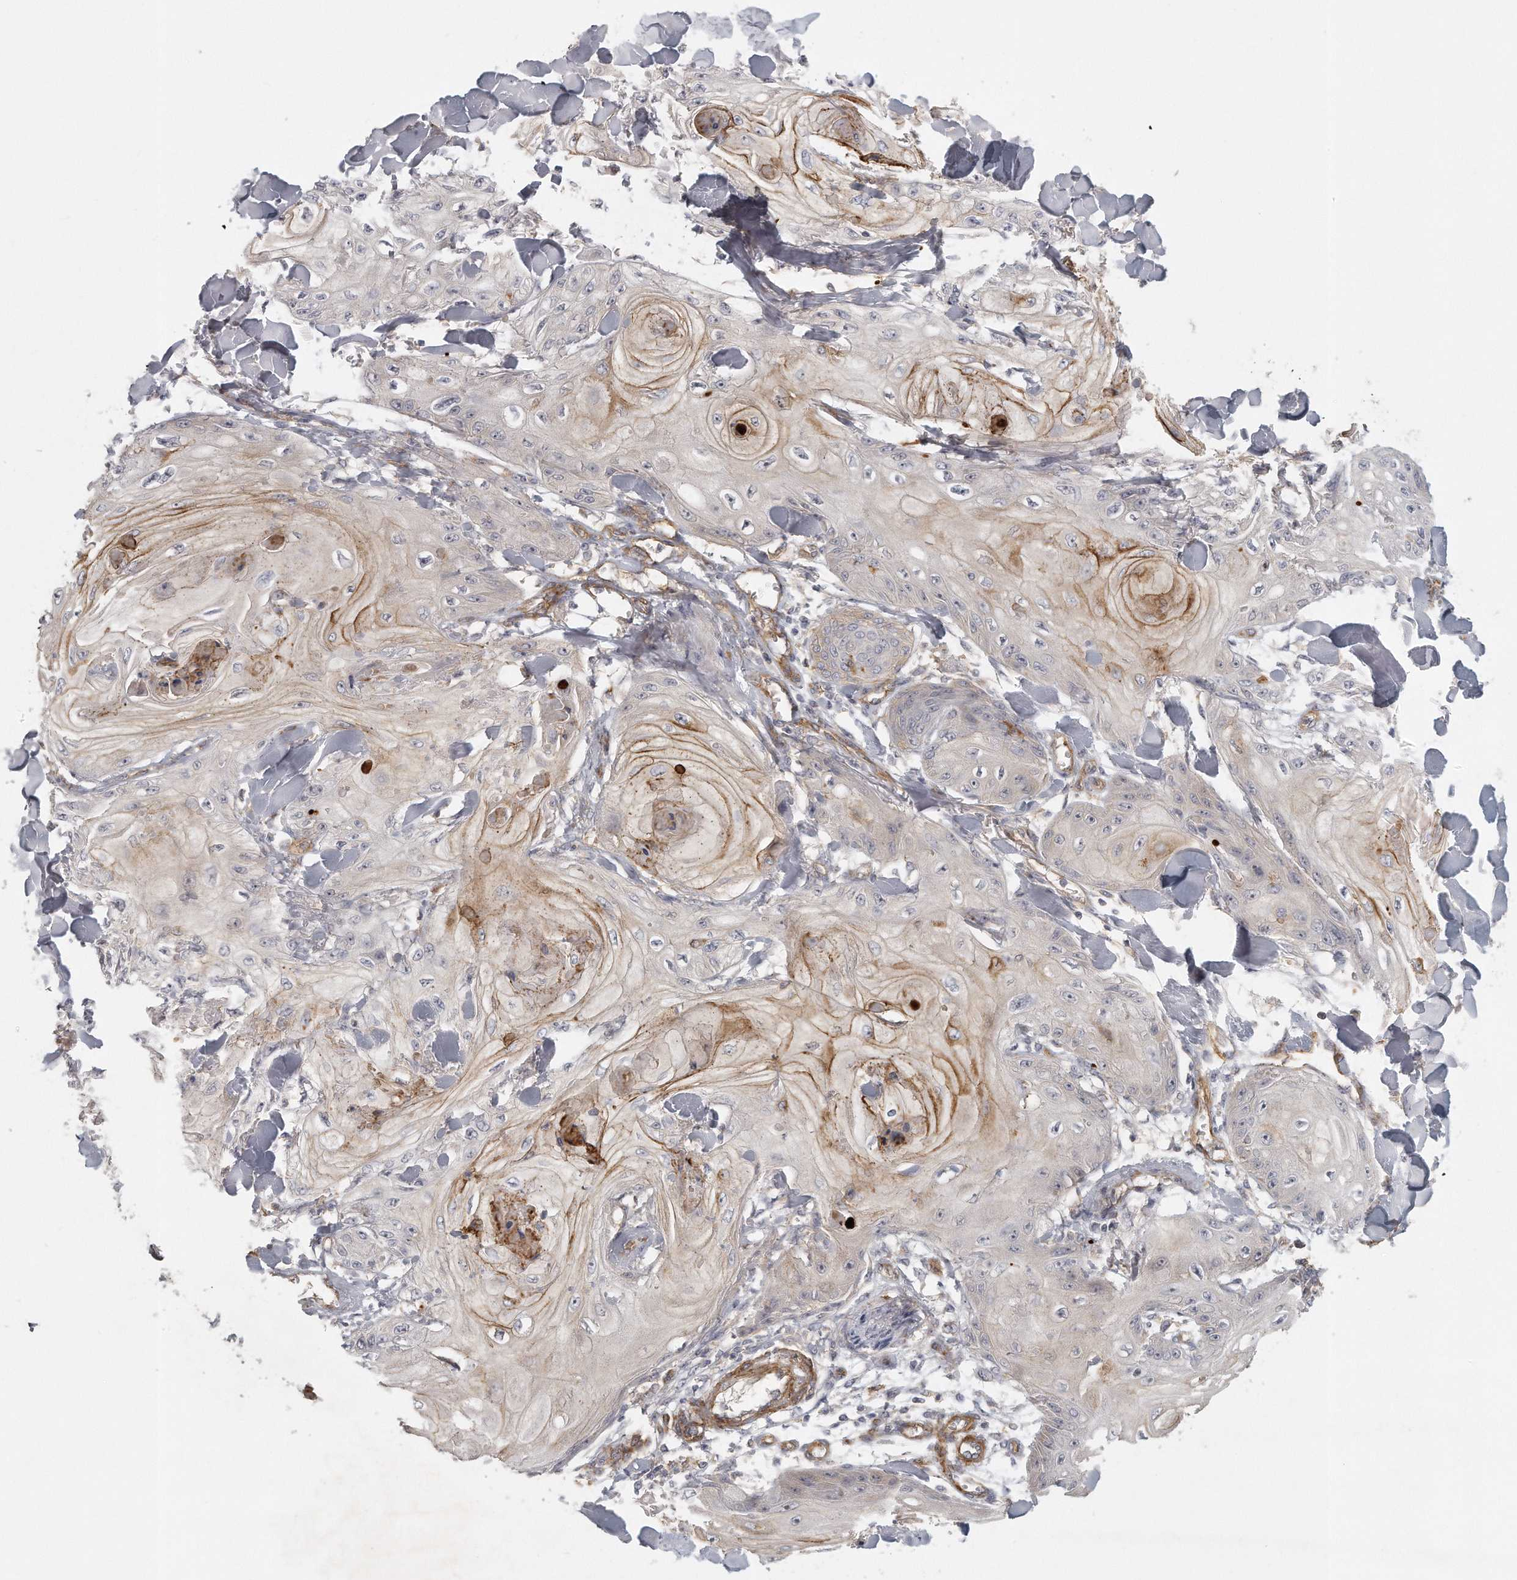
{"staining": {"intensity": "negative", "quantity": "none", "location": "none"}, "tissue": "skin cancer", "cell_type": "Tumor cells", "image_type": "cancer", "snomed": [{"axis": "morphology", "description": "Squamous cell carcinoma, NOS"}, {"axis": "topography", "description": "Skin"}], "caption": "This is a micrograph of immunohistochemistry staining of squamous cell carcinoma (skin), which shows no staining in tumor cells. The staining is performed using DAB (3,3'-diaminobenzidine) brown chromogen with nuclei counter-stained in using hematoxylin.", "gene": "MTERF4", "patient": {"sex": "male", "age": 74}}